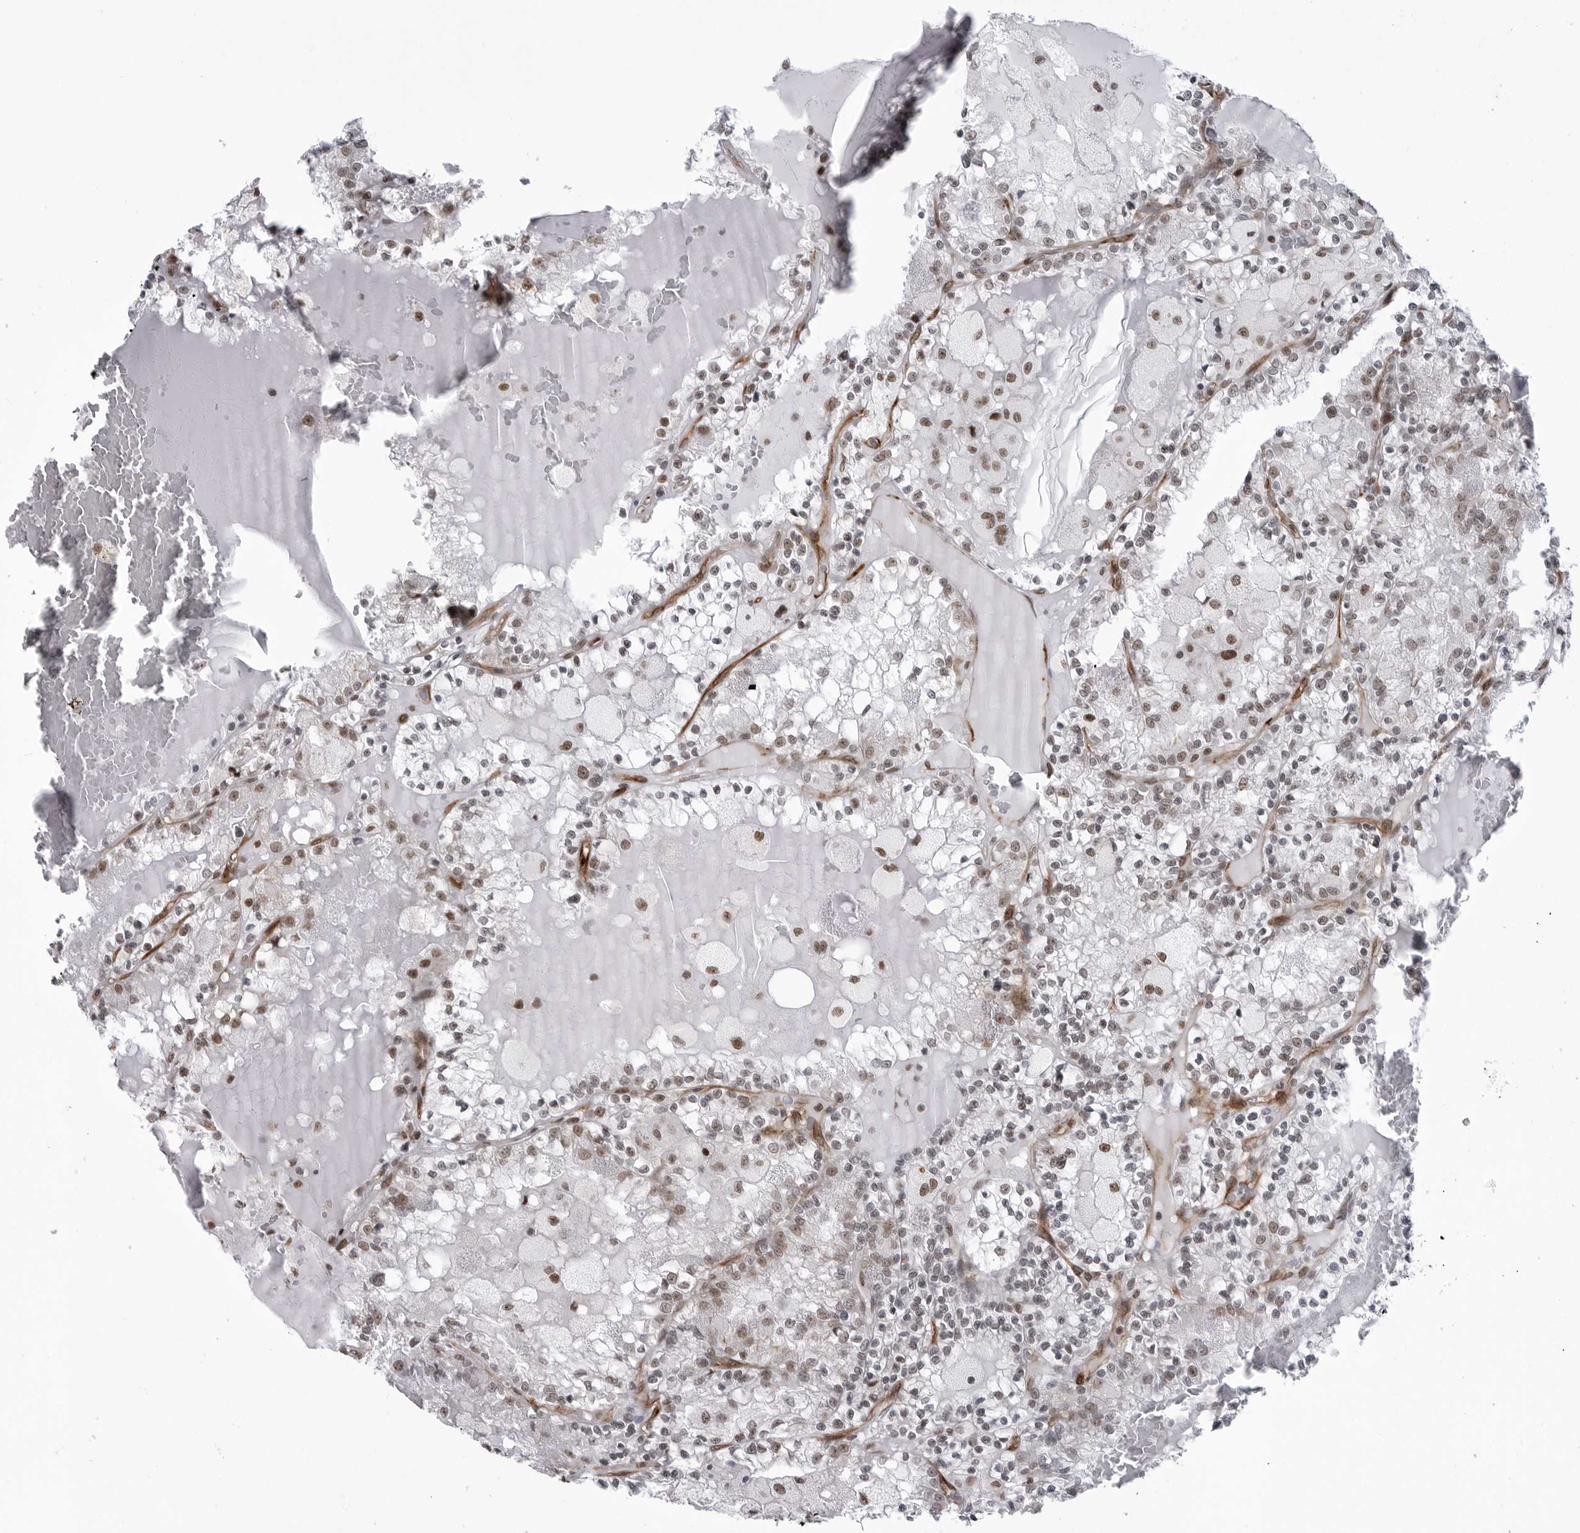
{"staining": {"intensity": "moderate", "quantity": ">75%", "location": "nuclear"}, "tissue": "renal cancer", "cell_type": "Tumor cells", "image_type": "cancer", "snomed": [{"axis": "morphology", "description": "Adenocarcinoma, NOS"}, {"axis": "topography", "description": "Kidney"}], "caption": "The immunohistochemical stain highlights moderate nuclear positivity in tumor cells of renal adenocarcinoma tissue. The protein is stained brown, and the nuclei are stained in blue (DAB IHC with brightfield microscopy, high magnification).", "gene": "RNF26", "patient": {"sex": "female", "age": 56}}